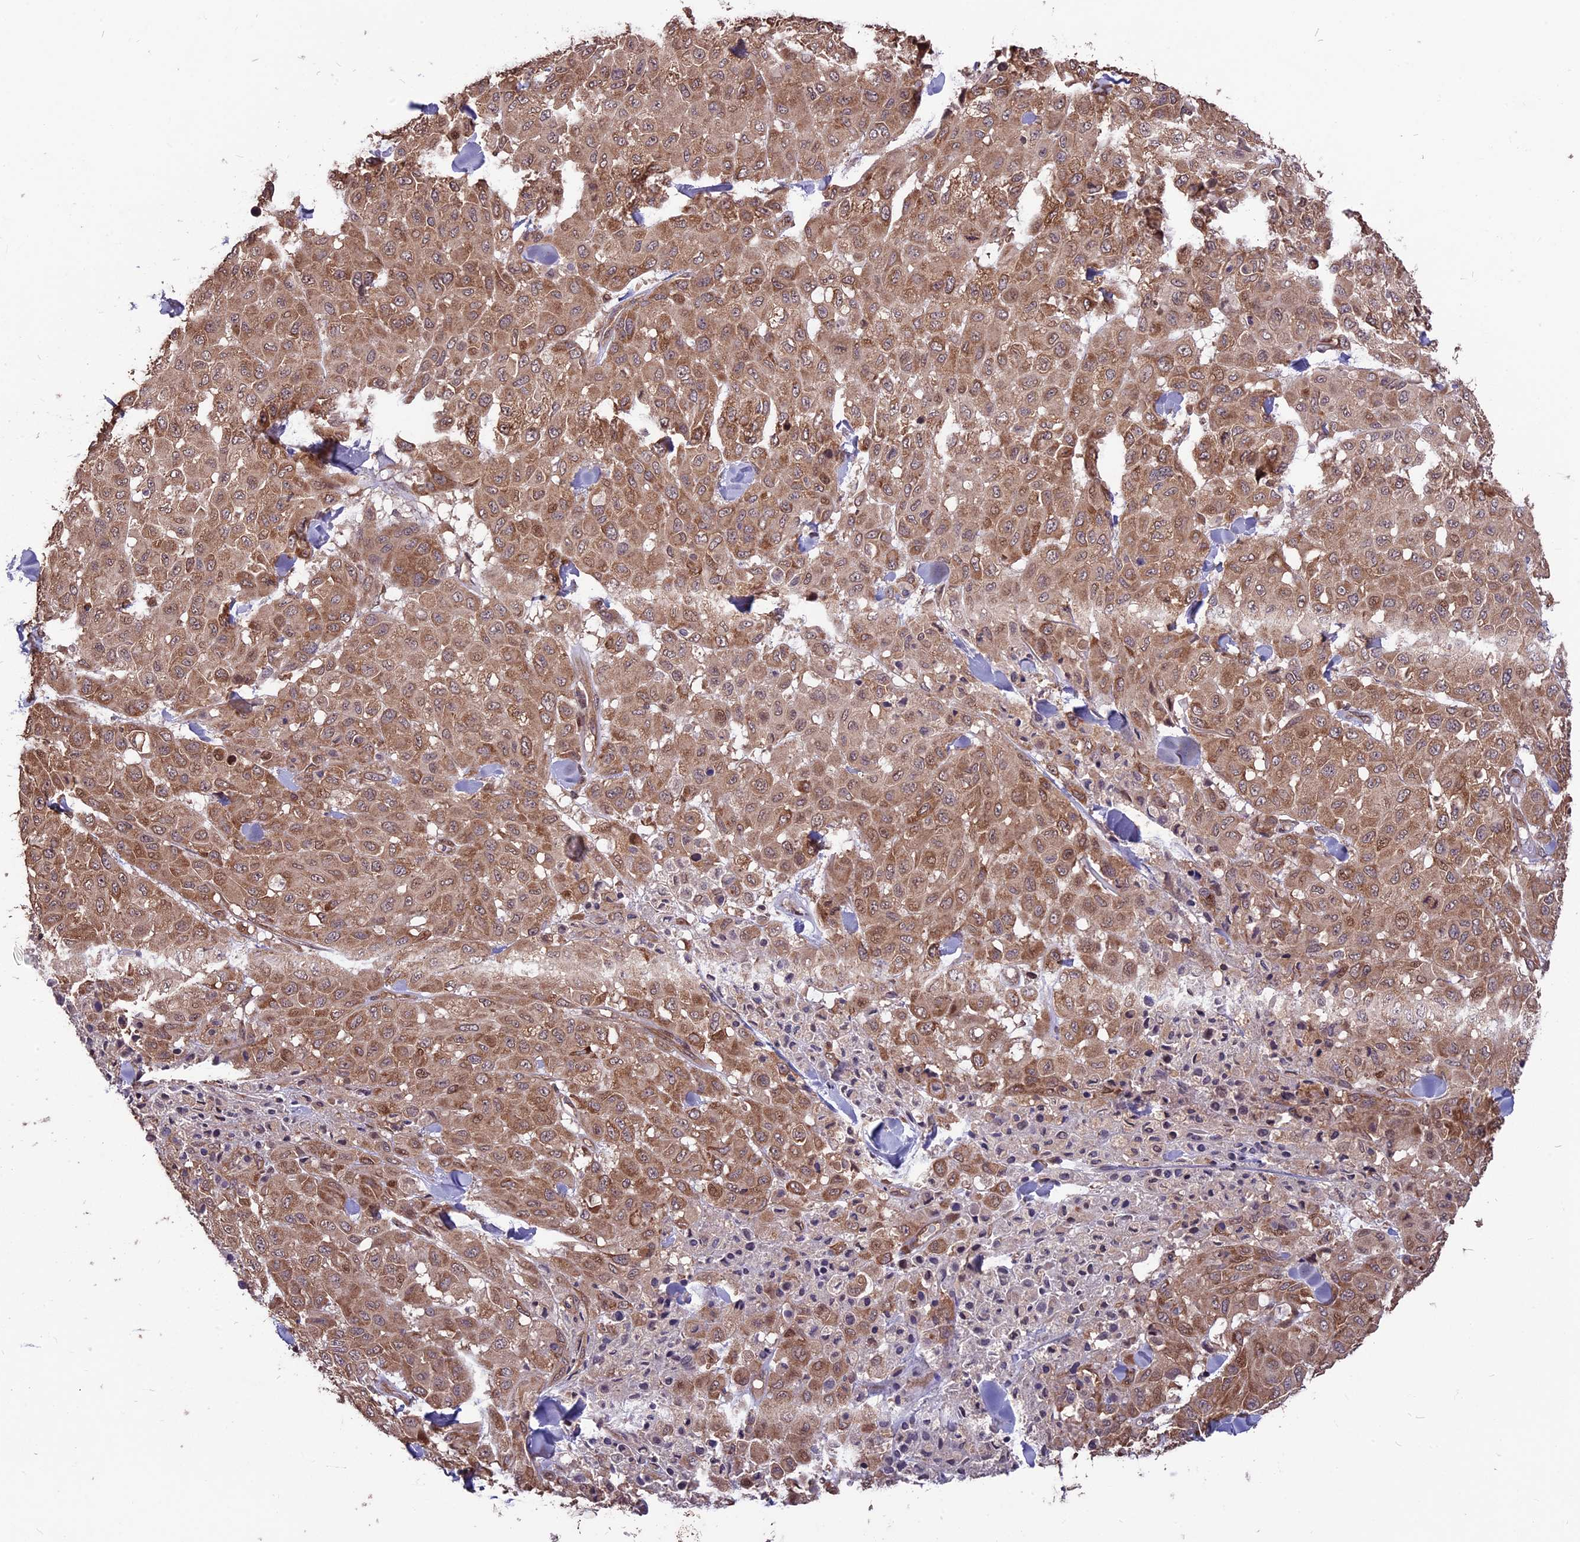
{"staining": {"intensity": "moderate", "quantity": ">75%", "location": "cytoplasmic/membranous"}, "tissue": "melanoma", "cell_type": "Tumor cells", "image_type": "cancer", "snomed": [{"axis": "morphology", "description": "Malignant melanoma, Metastatic site"}, {"axis": "topography", "description": "Skin"}], "caption": "IHC of melanoma demonstrates medium levels of moderate cytoplasmic/membranous staining in approximately >75% of tumor cells.", "gene": "ZNF598", "patient": {"sex": "female", "age": 81}}